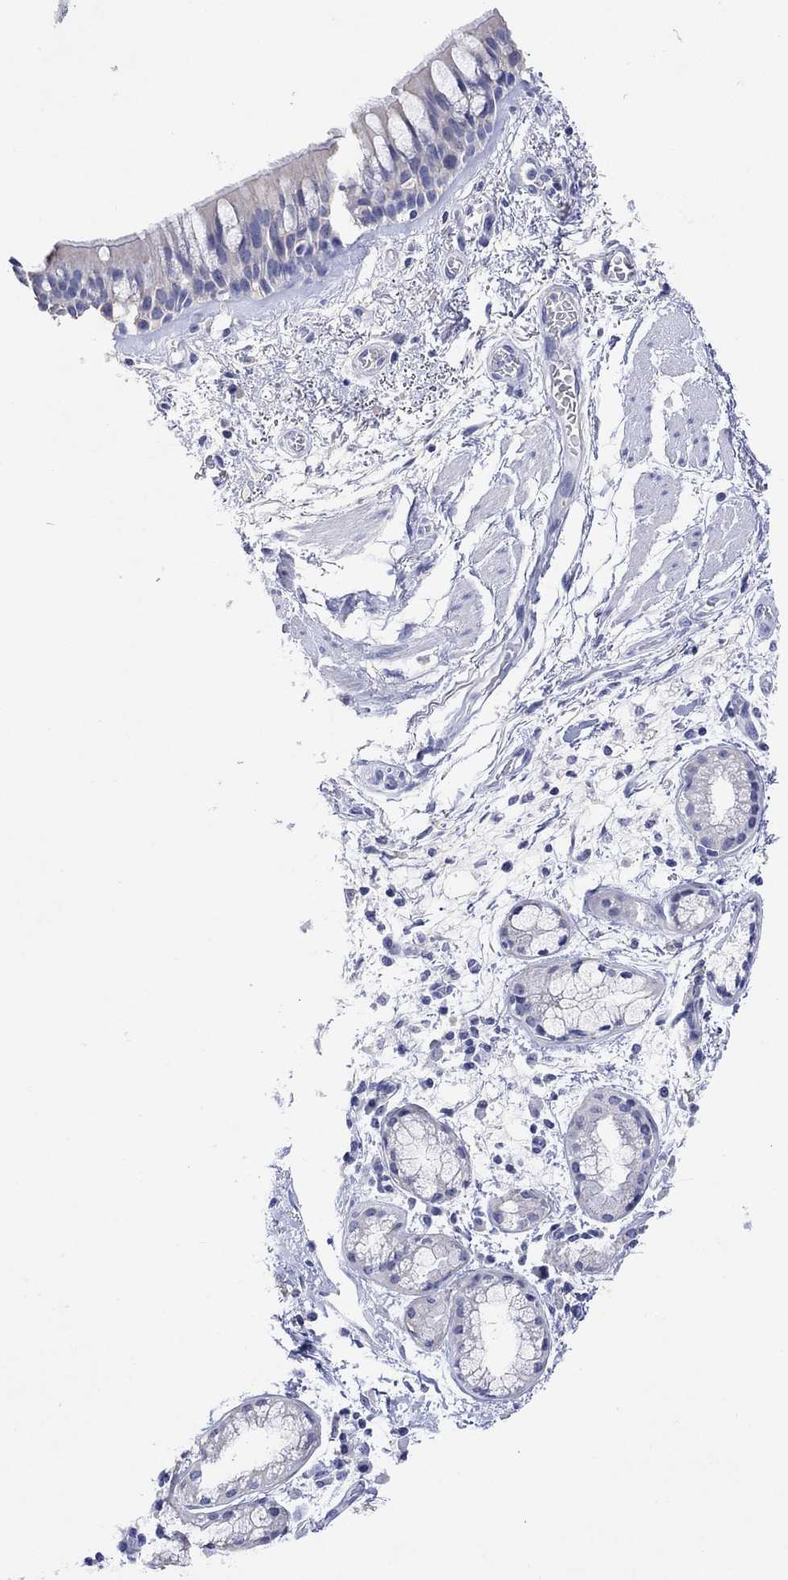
{"staining": {"intensity": "weak", "quantity": "<25%", "location": "cytoplasmic/membranous"}, "tissue": "bronchus", "cell_type": "Respiratory epithelial cells", "image_type": "normal", "snomed": [{"axis": "morphology", "description": "Normal tissue, NOS"}, {"axis": "topography", "description": "Bronchus"}, {"axis": "topography", "description": "Lung"}], "caption": "DAB immunohistochemical staining of normal human bronchus displays no significant staining in respiratory epithelial cells.", "gene": "TYR", "patient": {"sex": "female", "age": 57}}